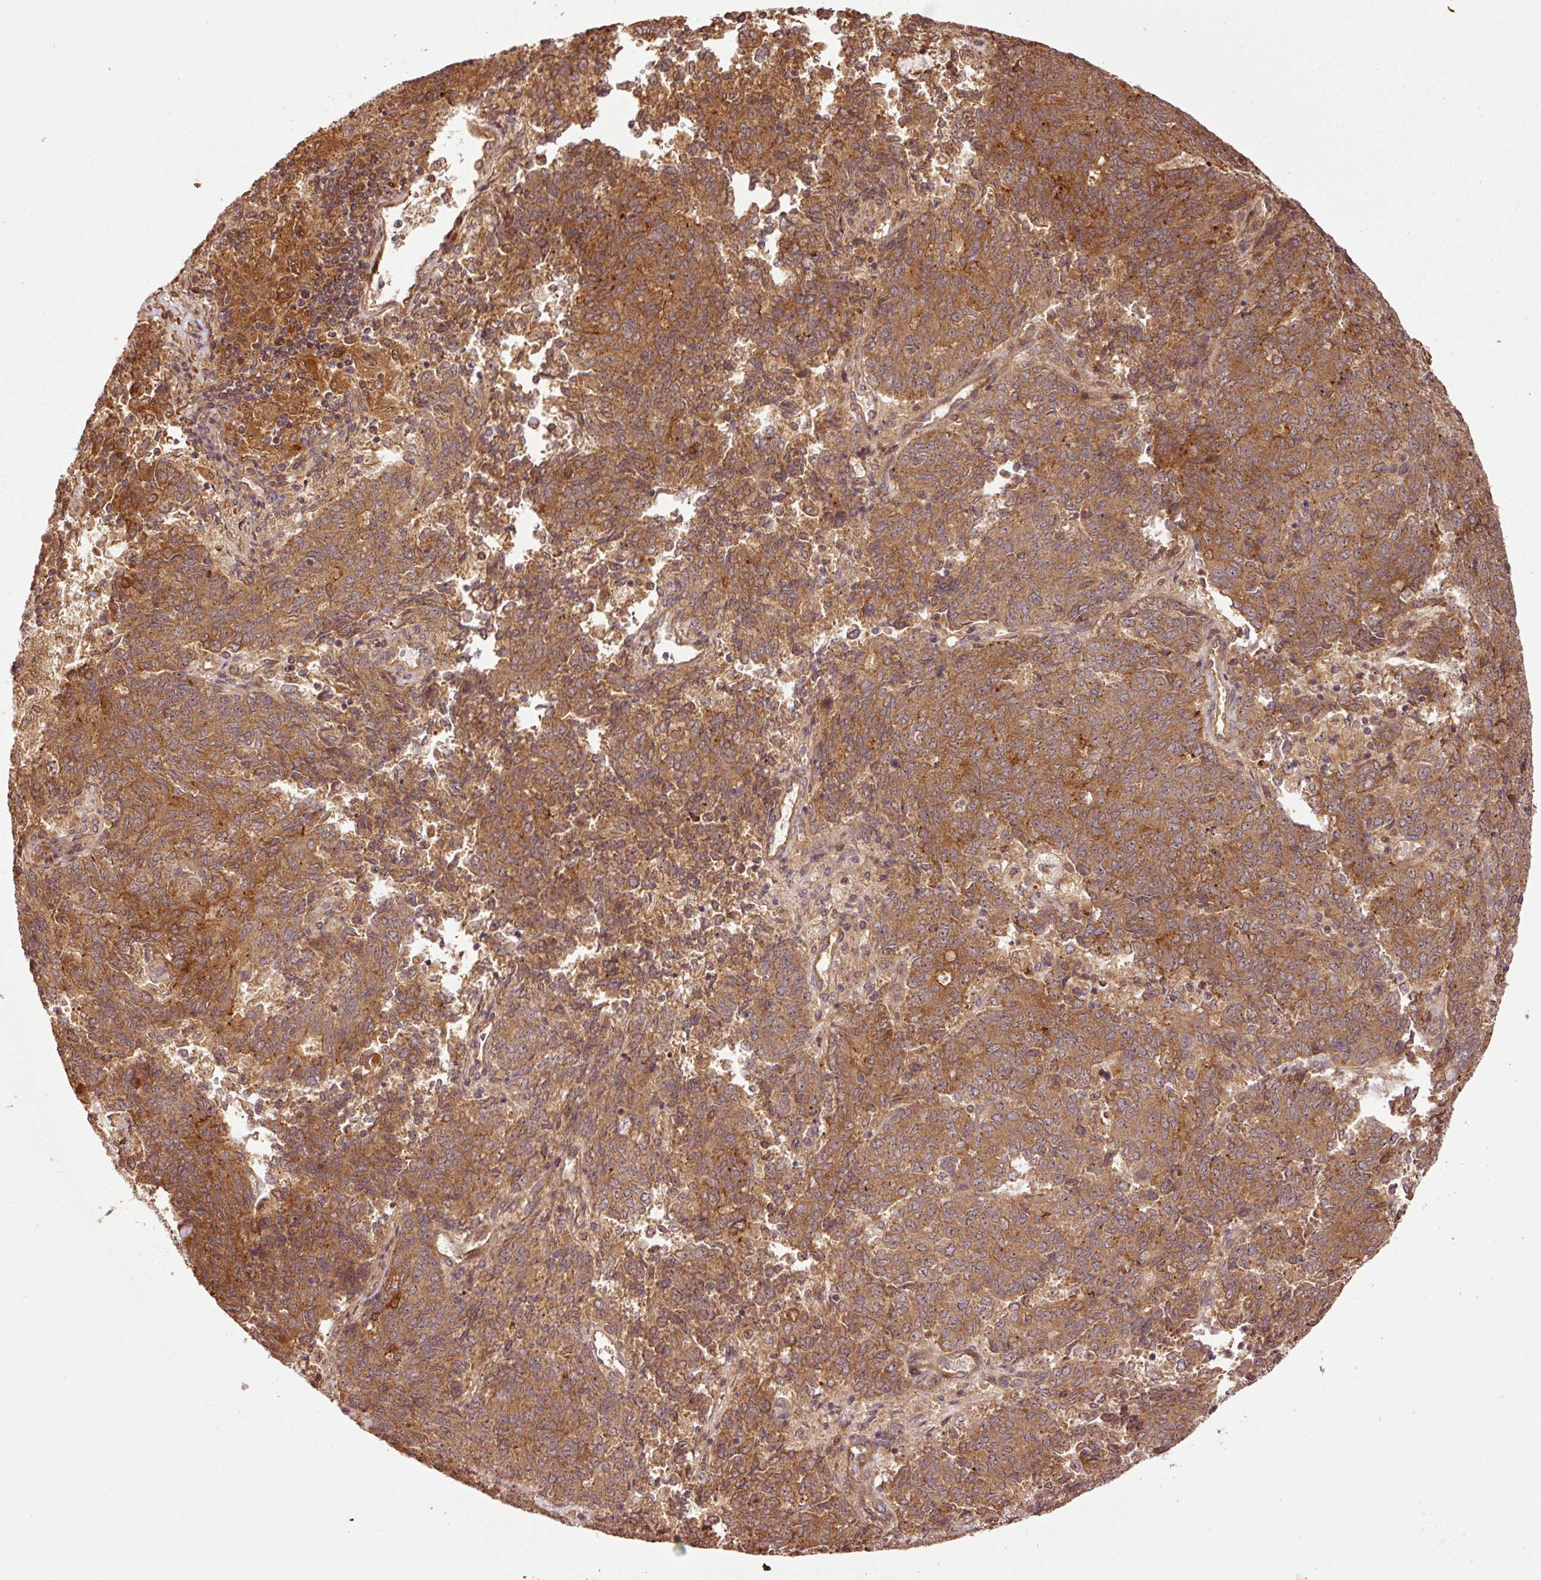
{"staining": {"intensity": "moderate", "quantity": ">75%", "location": "cytoplasmic/membranous"}, "tissue": "endometrial cancer", "cell_type": "Tumor cells", "image_type": "cancer", "snomed": [{"axis": "morphology", "description": "Adenocarcinoma, NOS"}, {"axis": "topography", "description": "Endometrium"}], "caption": "About >75% of tumor cells in endometrial cancer reveal moderate cytoplasmic/membranous protein staining as visualized by brown immunohistochemical staining.", "gene": "OXER1", "patient": {"sex": "female", "age": 80}}